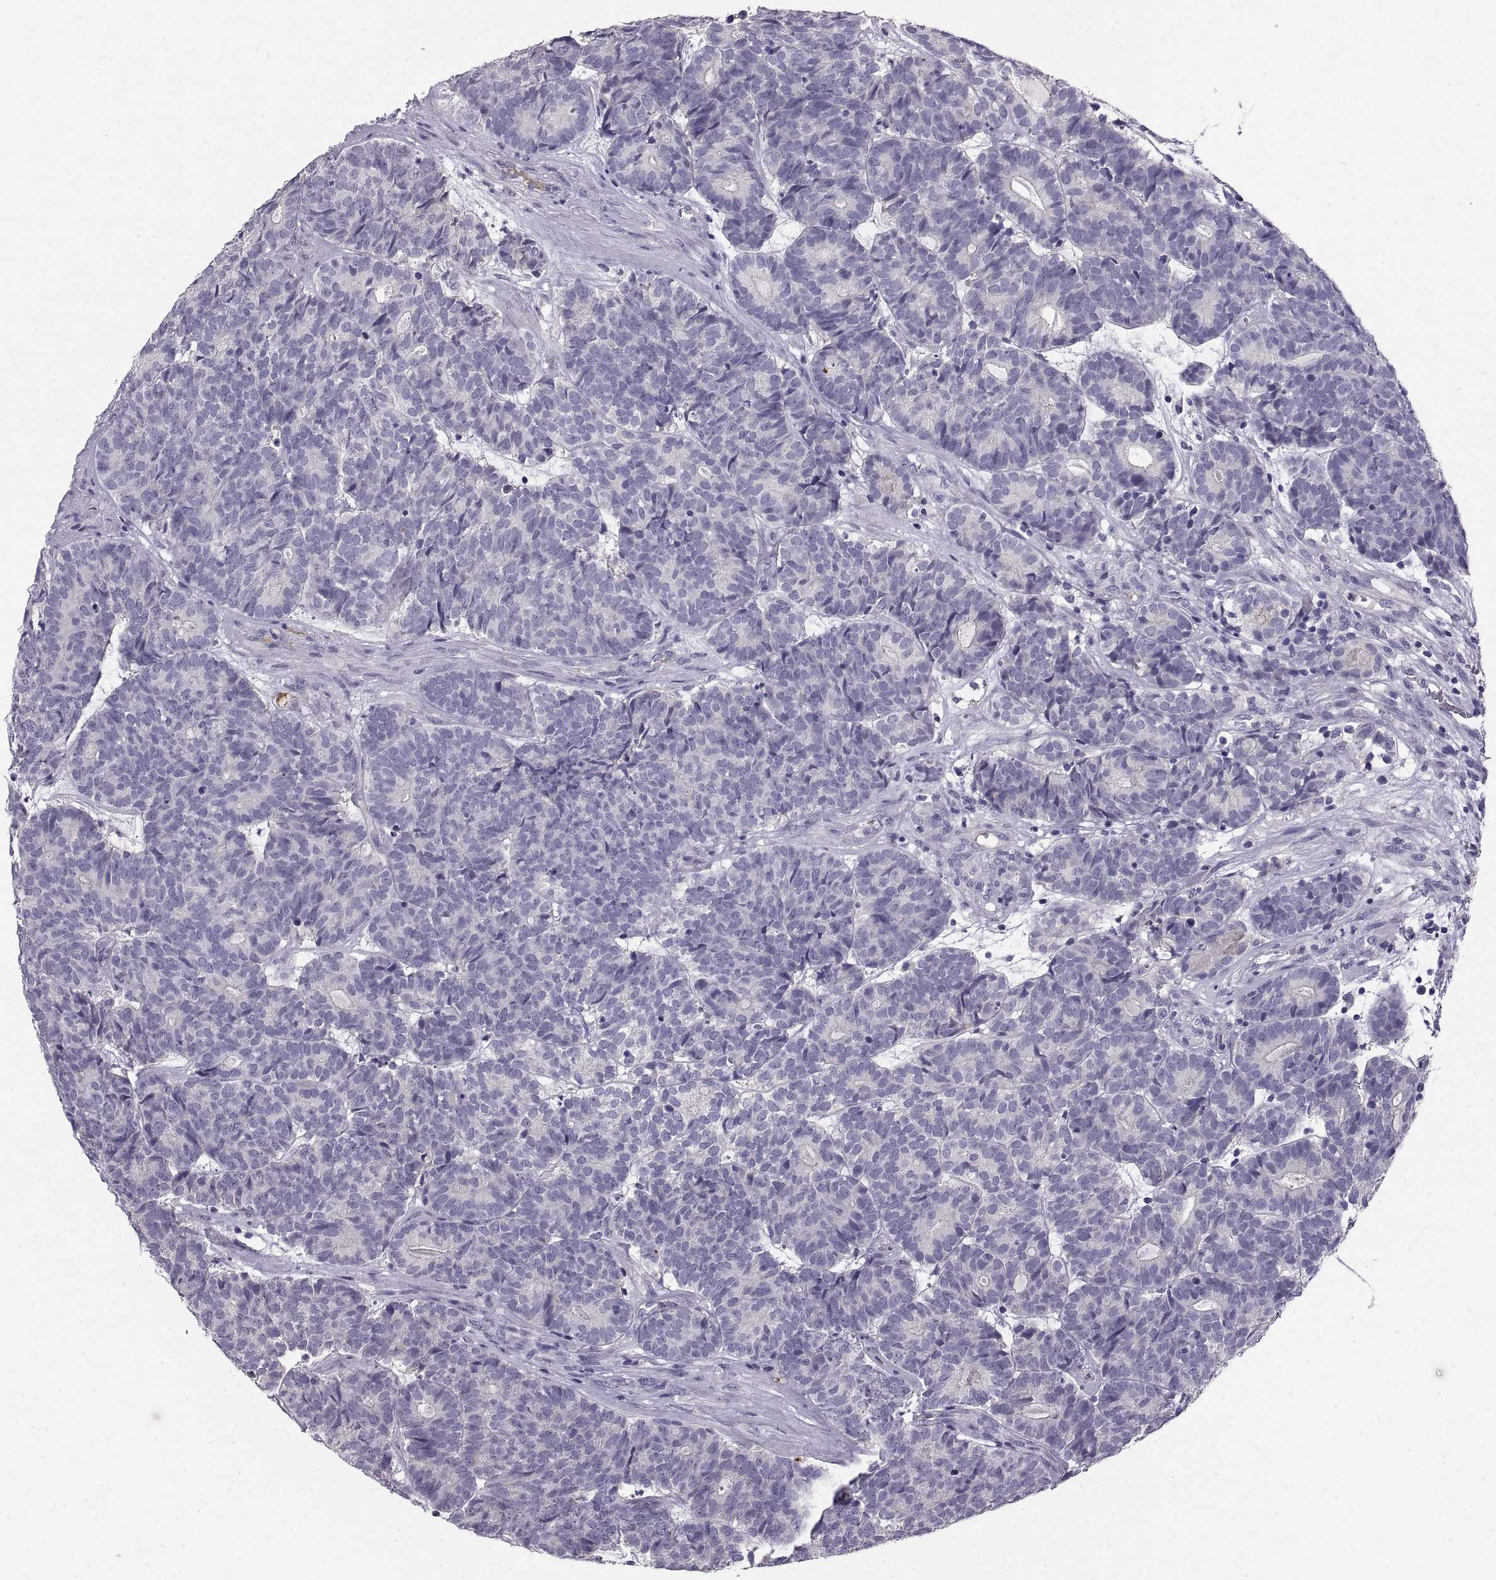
{"staining": {"intensity": "negative", "quantity": "none", "location": "none"}, "tissue": "head and neck cancer", "cell_type": "Tumor cells", "image_type": "cancer", "snomed": [{"axis": "morphology", "description": "Adenocarcinoma, NOS"}, {"axis": "topography", "description": "Head-Neck"}], "caption": "Micrograph shows no protein expression in tumor cells of head and neck adenocarcinoma tissue.", "gene": "ADAM32", "patient": {"sex": "female", "age": 81}}